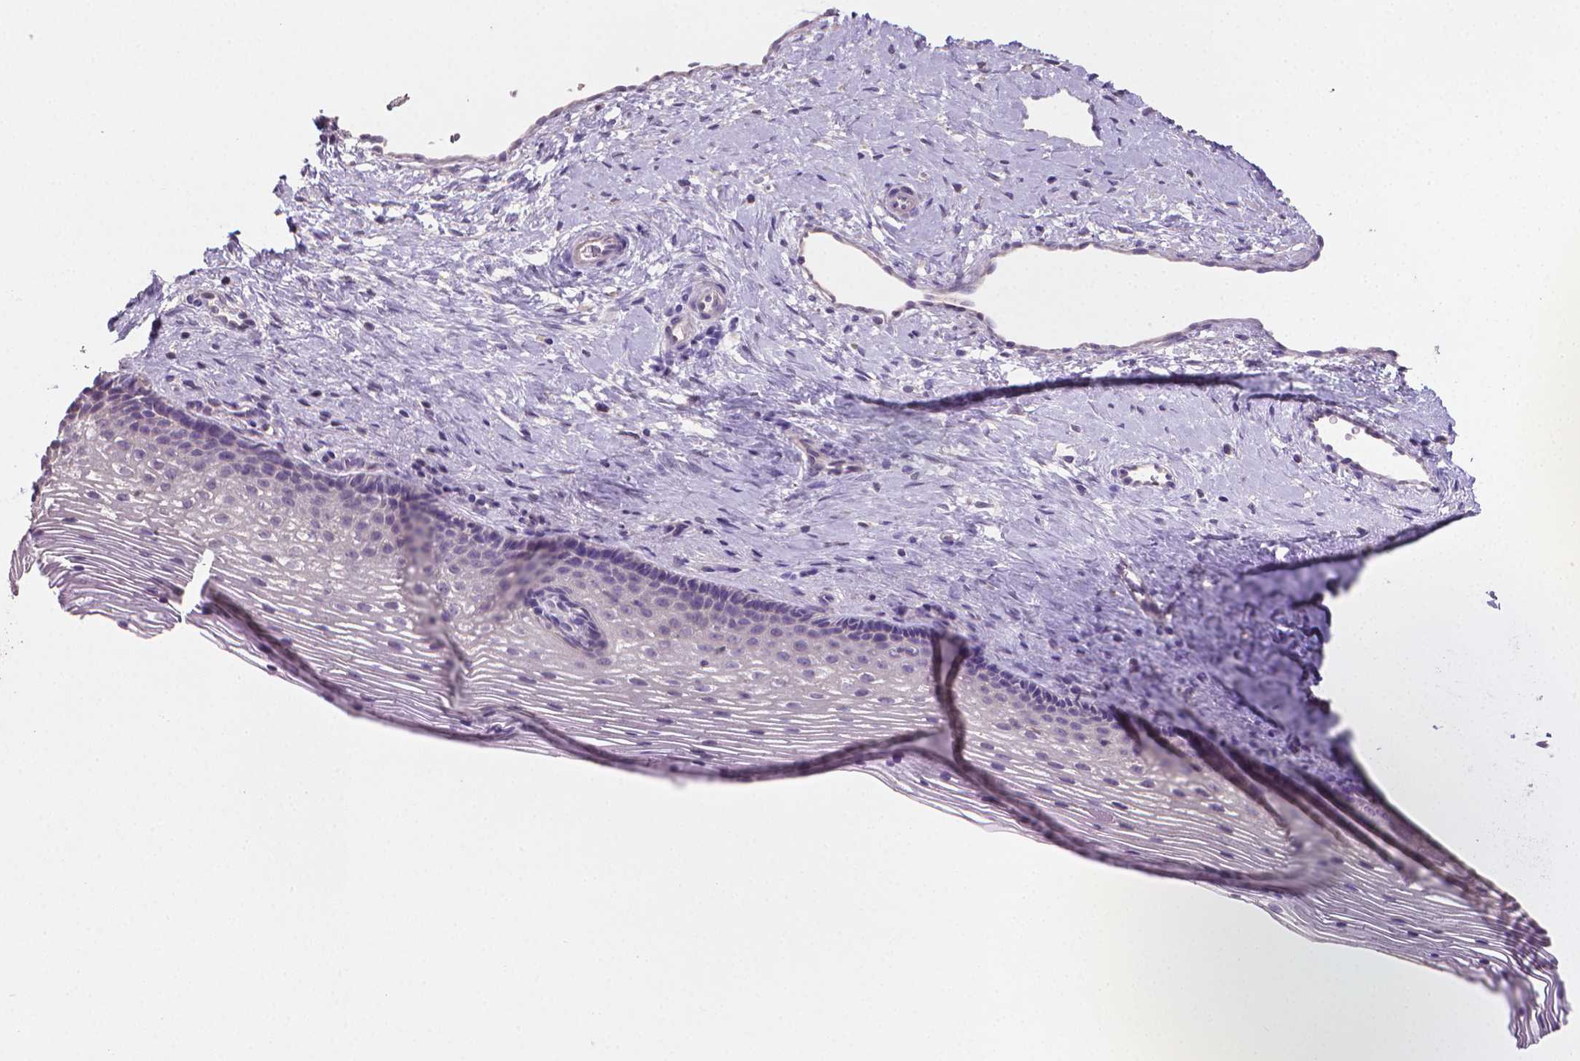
{"staining": {"intensity": "negative", "quantity": "none", "location": "none"}, "tissue": "cervix", "cell_type": "Glandular cells", "image_type": "normal", "snomed": [{"axis": "morphology", "description": "Normal tissue, NOS"}, {"axis": "topography", "description": "Cervix"}], "caption": "A histopathology image of cervix stained for a protein reveals no brown staining in glandular cells. (DAB immunohistochemistry with hematoxylin counter stain).", "gene": "CATIP", "patient": {"sex": "female", "age": 34}}